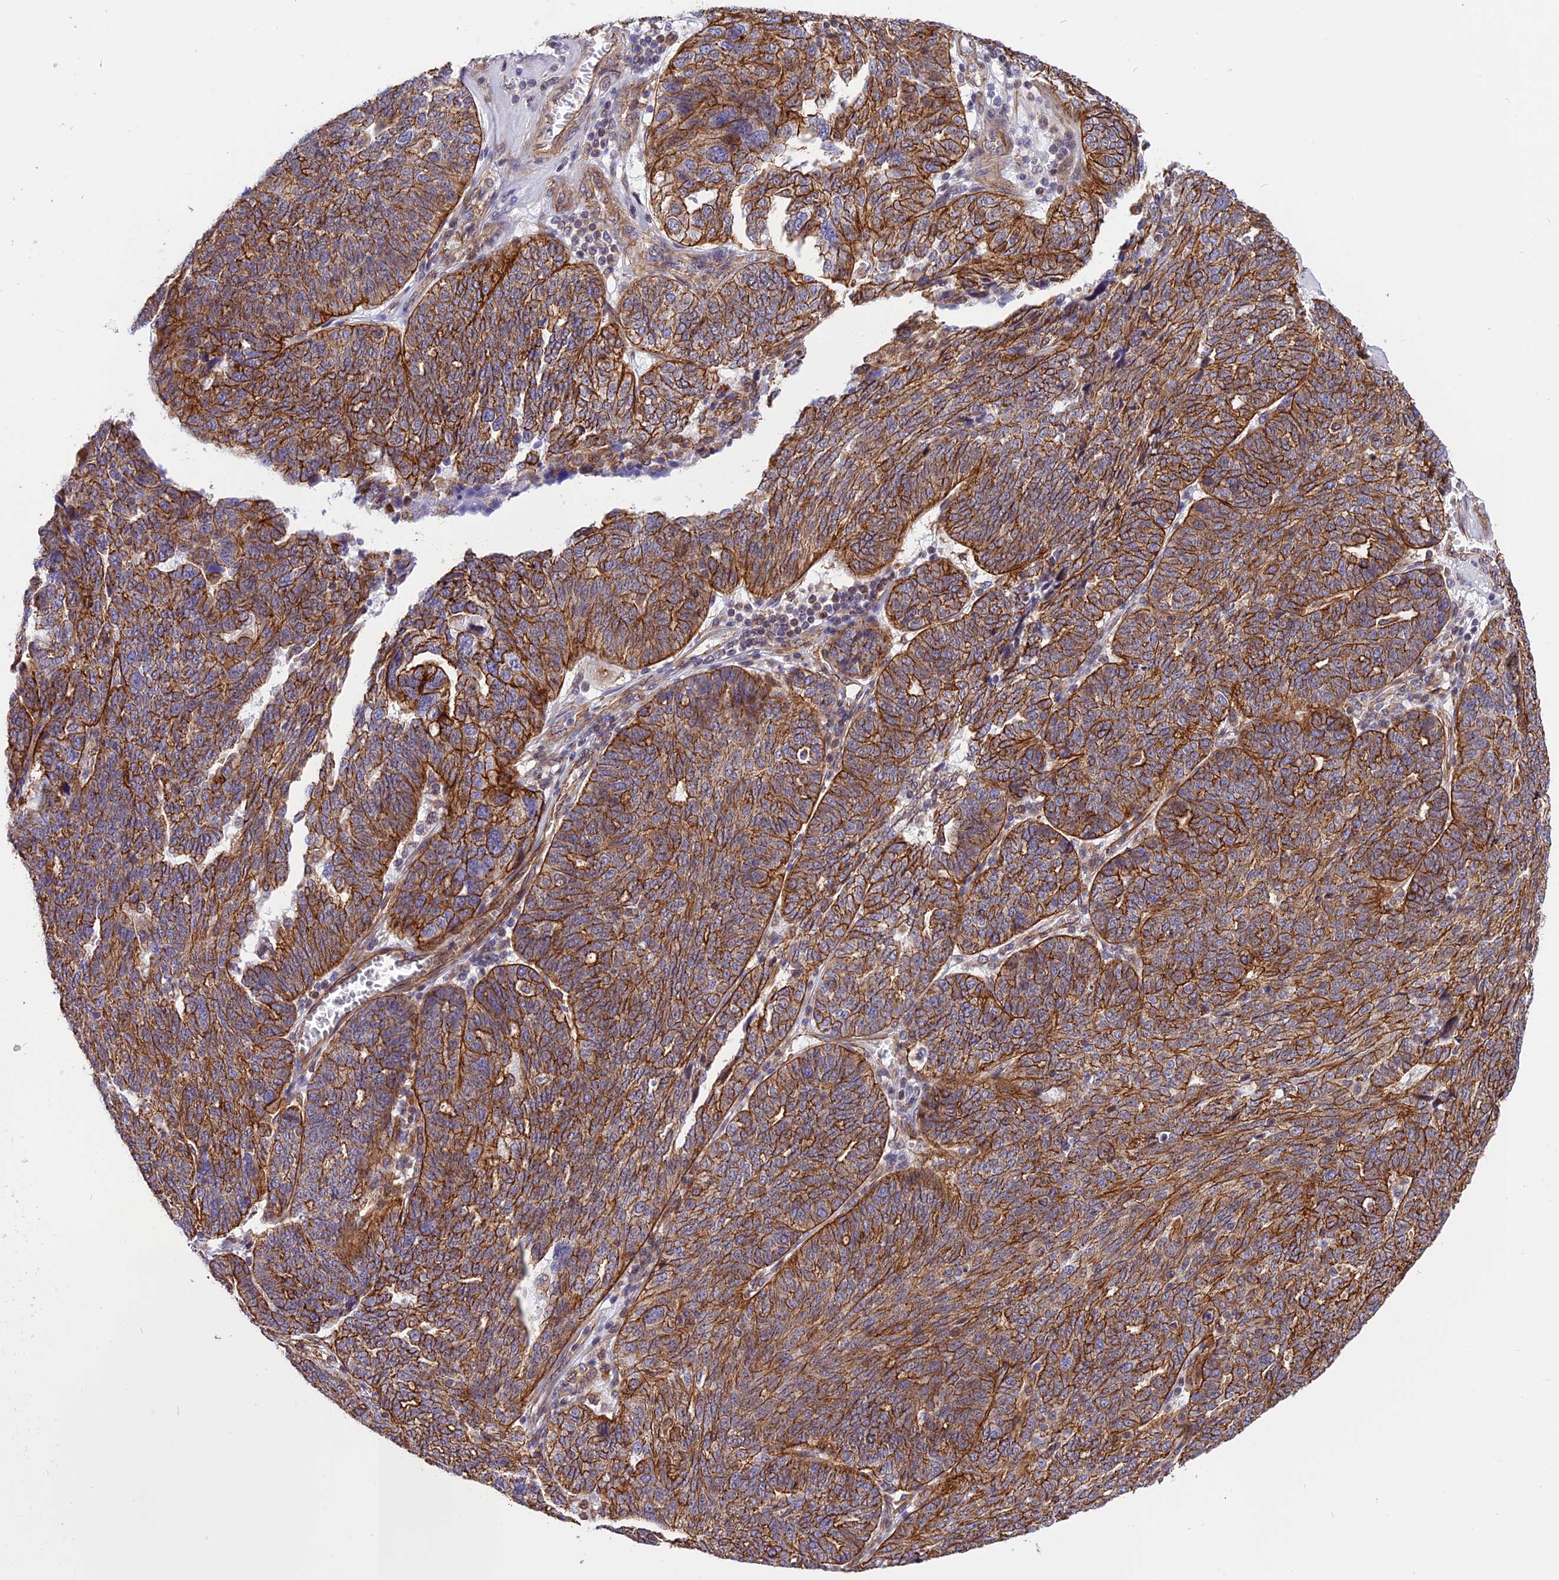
{"staining": {"intensity": "strong", "quantity": ">75%", "location": "cytoplasmic/membranous"}, "tissue": "ovarian cancer", "cell_type": "Tumor cells", "image_type": "cancer", "snomed": [{"axis": "morphology", "description": "Cystadenocarcinoma, serous, NOS"}, {"axis": "topography", "description": "Ovary"}], "caption": "DAB (3,3'-diaminobenzidine) immunohistochemical staining of ovarian serous cystadenocarcinoma reveals strong cytoplasmic/membranous protein positivity in approximately >75% of tumor cells.", "gene": "R3HDM4", "patient": {"sex": "female", "age": 59}}